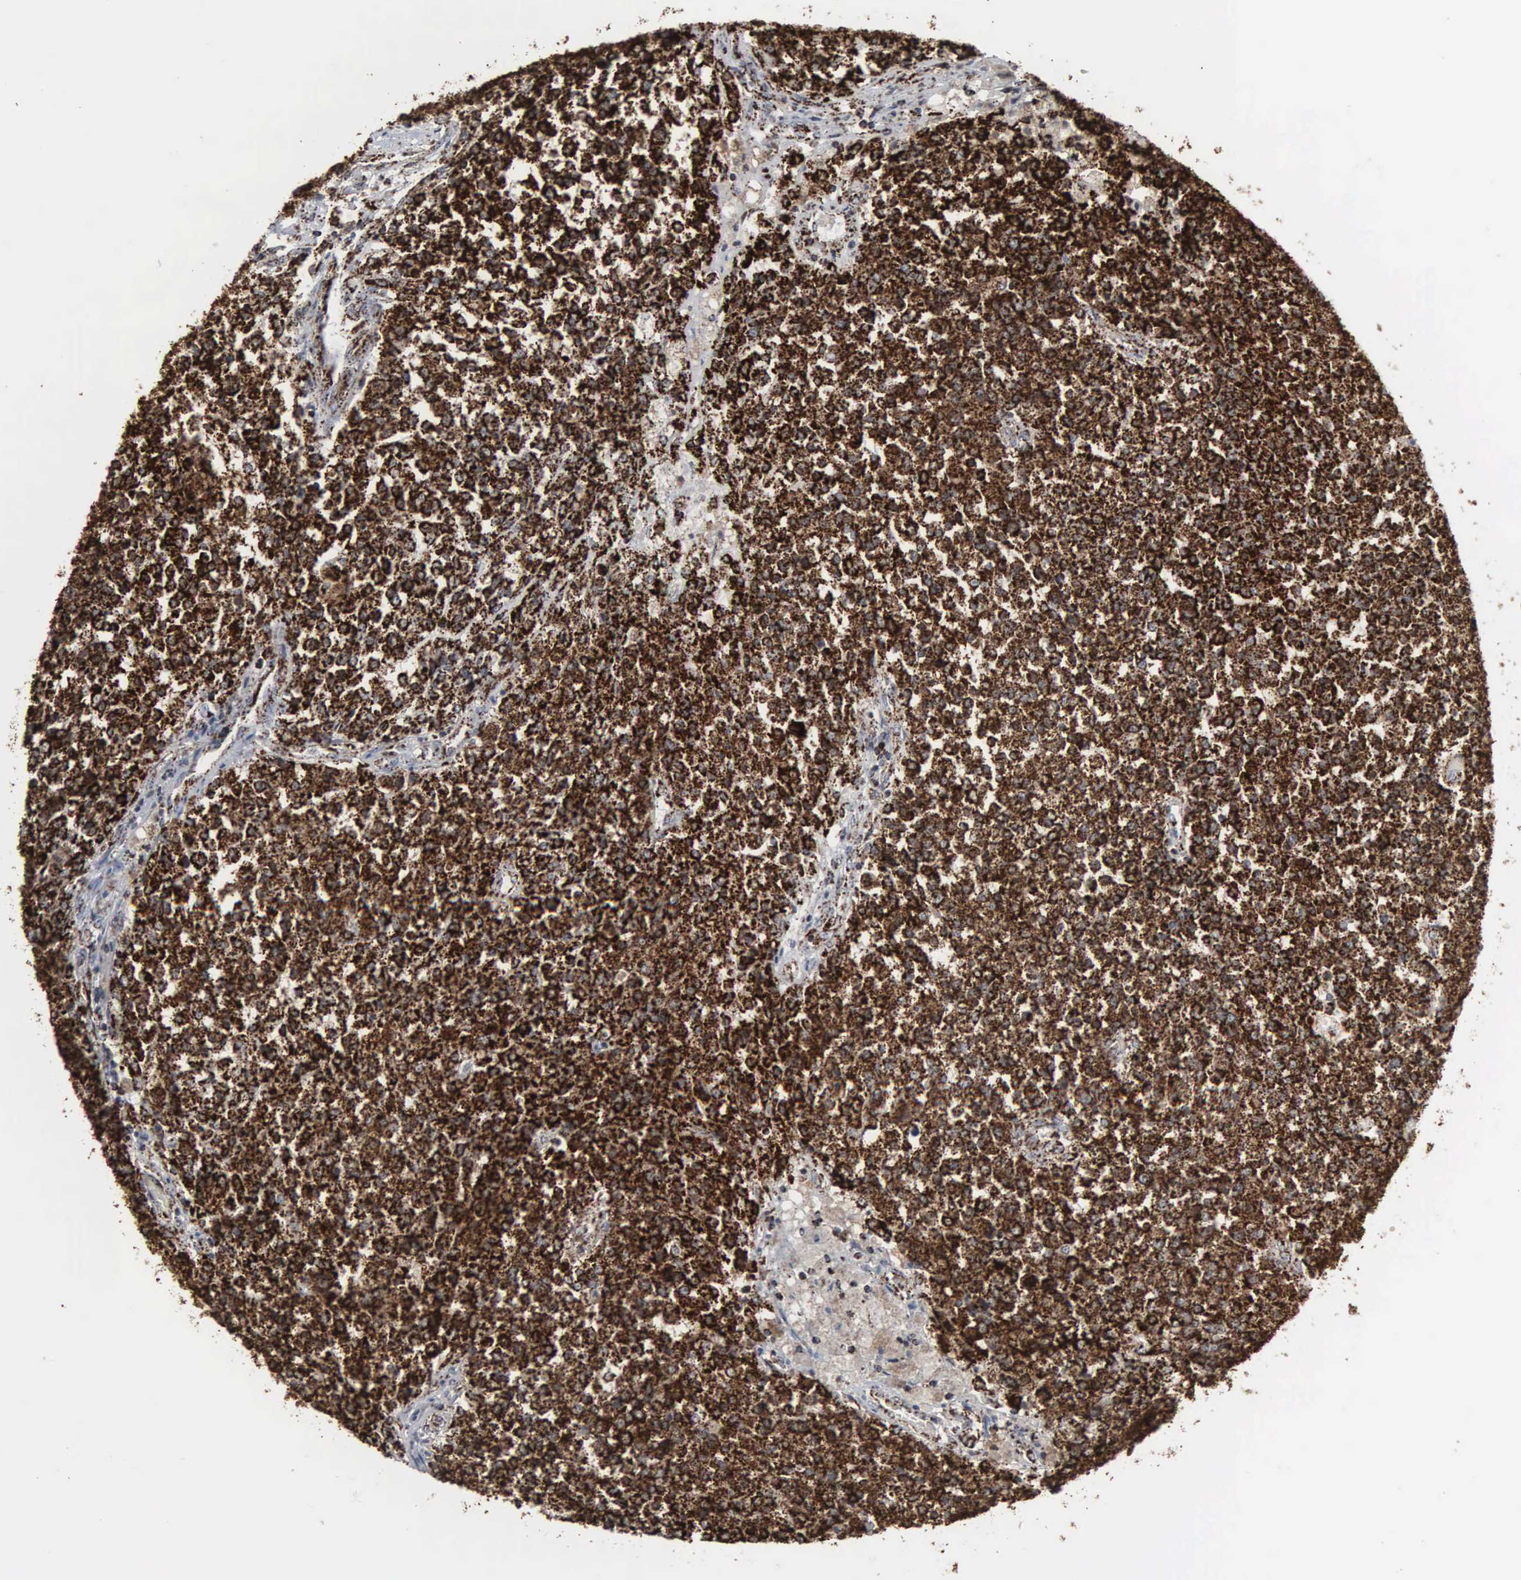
{"staining": {"intensity": "strong", "quantity": ">75%", "location": "cytoplasmic/membranous"}, "tissue": "testis cancer", "cell_type": "Tumor cells", "image_type": "cancer", "snomed": [{"axis": "morphology", "description": "Seminoma, NOS"}, {"axis": "topography", "description": "Testis"}], "caption": "Approximately >75% of tumor cells in human testis cancer (seminoma) display strong cytoplasmic/membranous protein staining as visualized by brown immunohistochemical staining.", "gene": "HSPA9", "patient": {"sex": "male", "age": 59}}